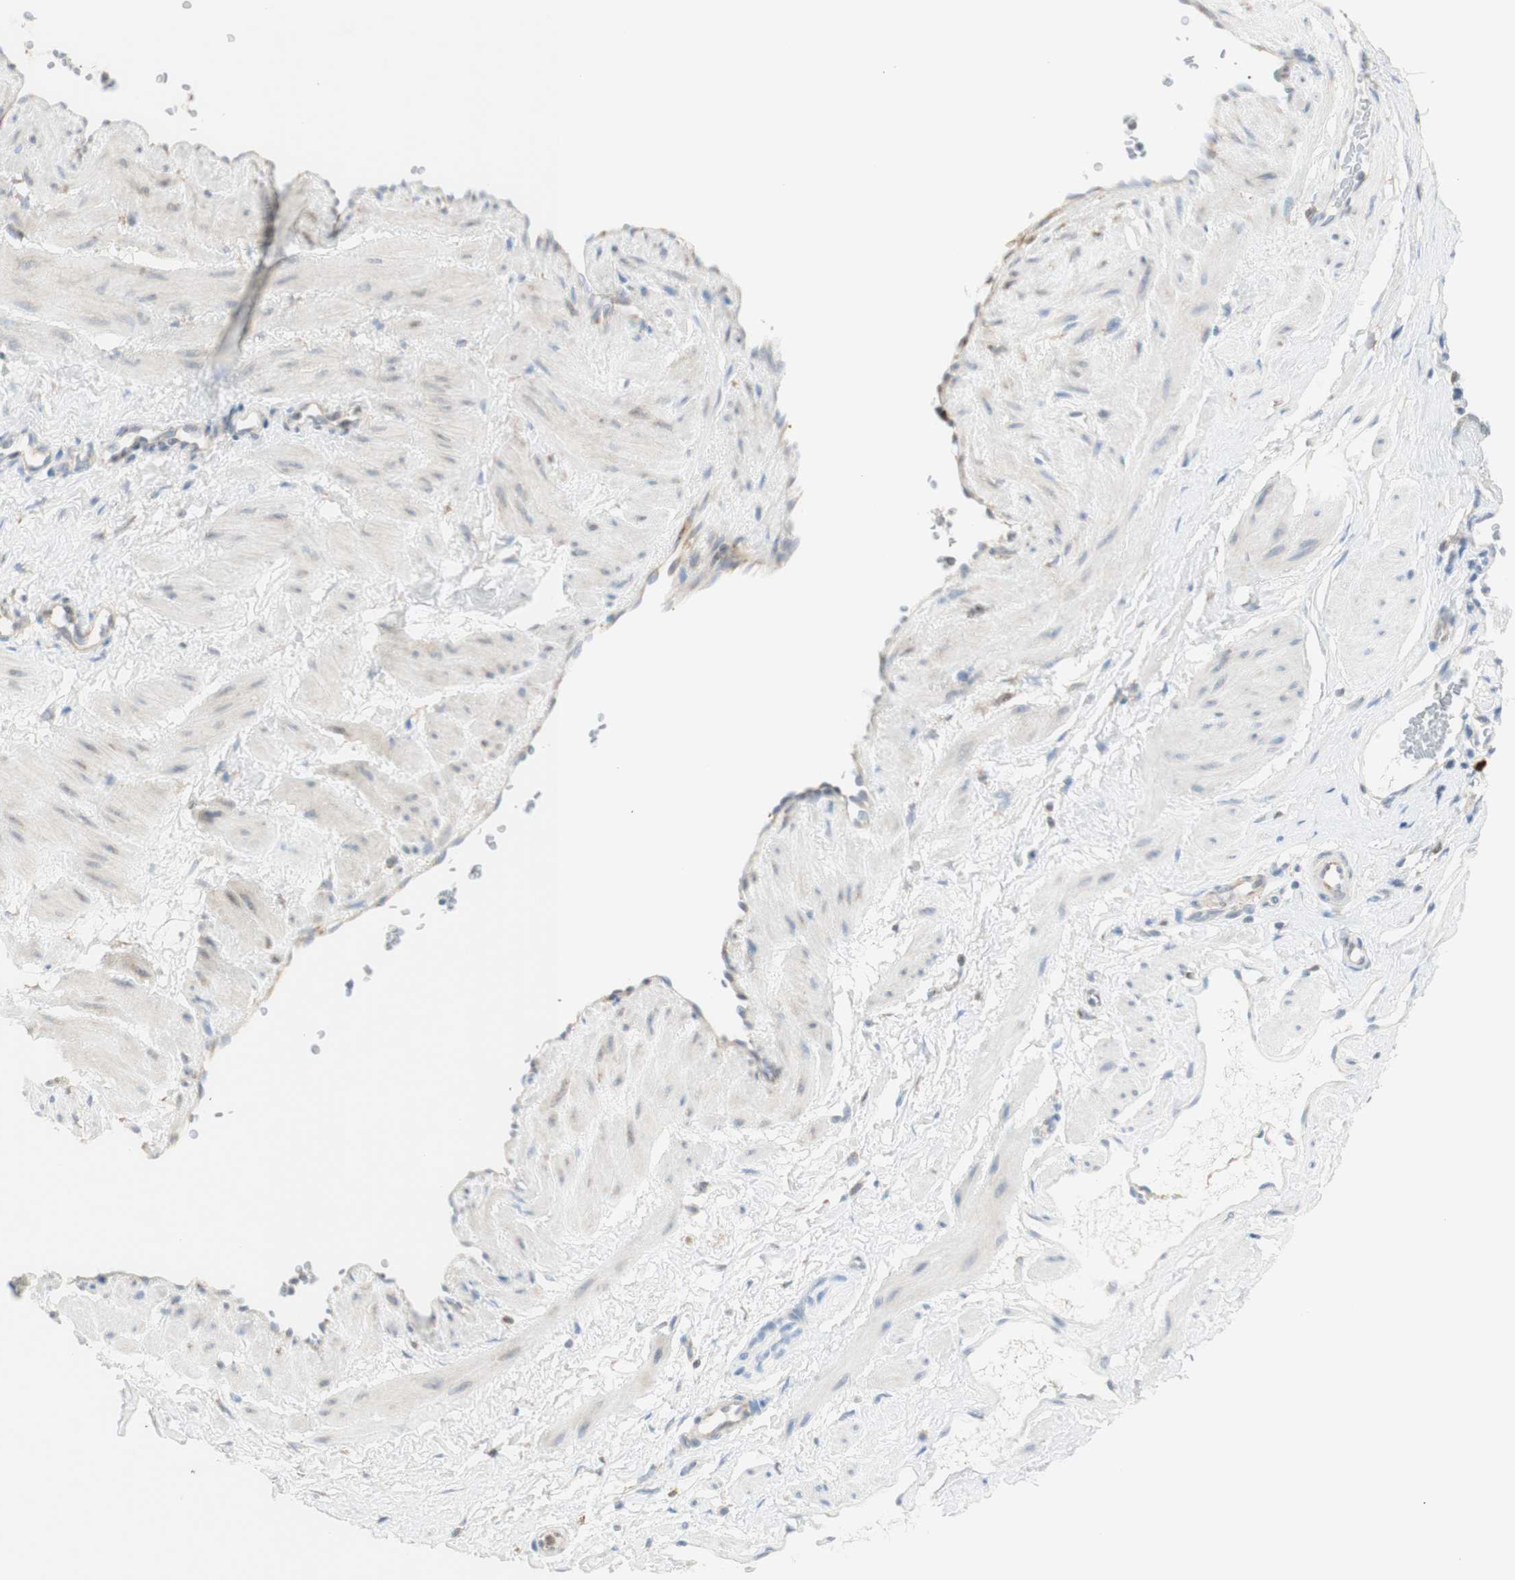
{"staining": {"intensity": "negative", "quantity": "none", "location": "none"}, "tissue": "adipose tissue", "cell_type": "Adipocytes", "image_type": "normal", "snomed": [{"axis": "morphology", "description": "Normal tissue, NOS"}, {"axis": "topography", "description": "Soft tissue"}, {"axis": "topography", "description": "Vascular tissue"}], "caption": "A high-resolution micrograph shows IHC staining of benign adipose tissue, which reveals no significant positivity in adipocytes.", "gene": "MANF", "patient": {"sex": "female", "age": 35}}